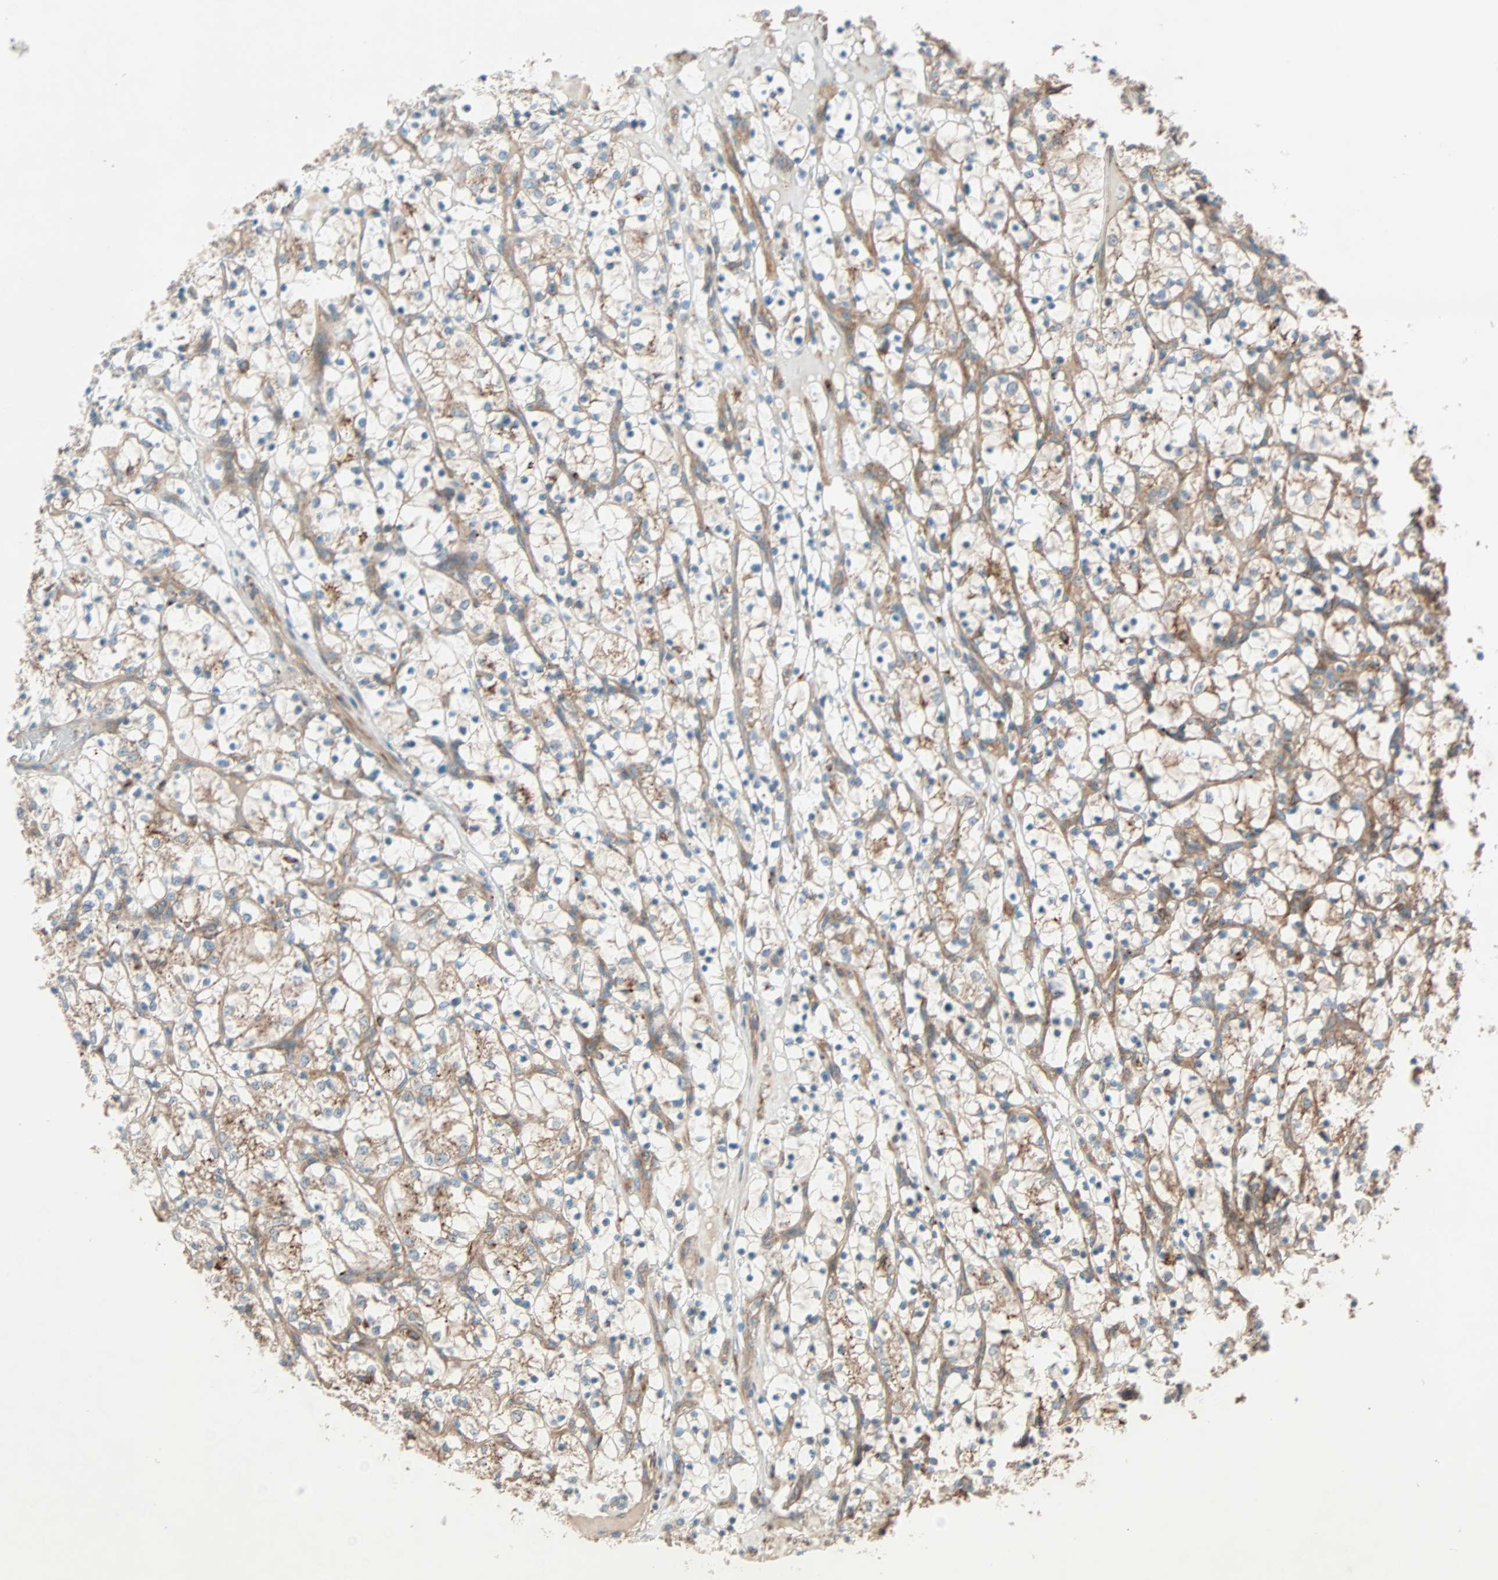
{"staining": {"intensity": "moderate", "quantity": "25%-75%", "location": "cytoplasmic/membranous"}, "tissue": "renal cancer", "cell_type": "Tumor cells", "image_type": "cancer", "snomed": [{"axis": "morphology", "description": "Adenocarcinoma, NOS"}, {"axis": "topography", "description": "Kidney"}], "caption": "Immunohistochemistry (IHC) image of neoplastic tissue: human renal adenocarcinoma stained using IHC shows medium levels of moderate protein expression localized specifically in the cytoplasmic/membranous of tumor cells, appearing as a cytoplasmic/membranous brown color.", "gene": "PHYH", "patient": {"sex": "female", "age": 69}}